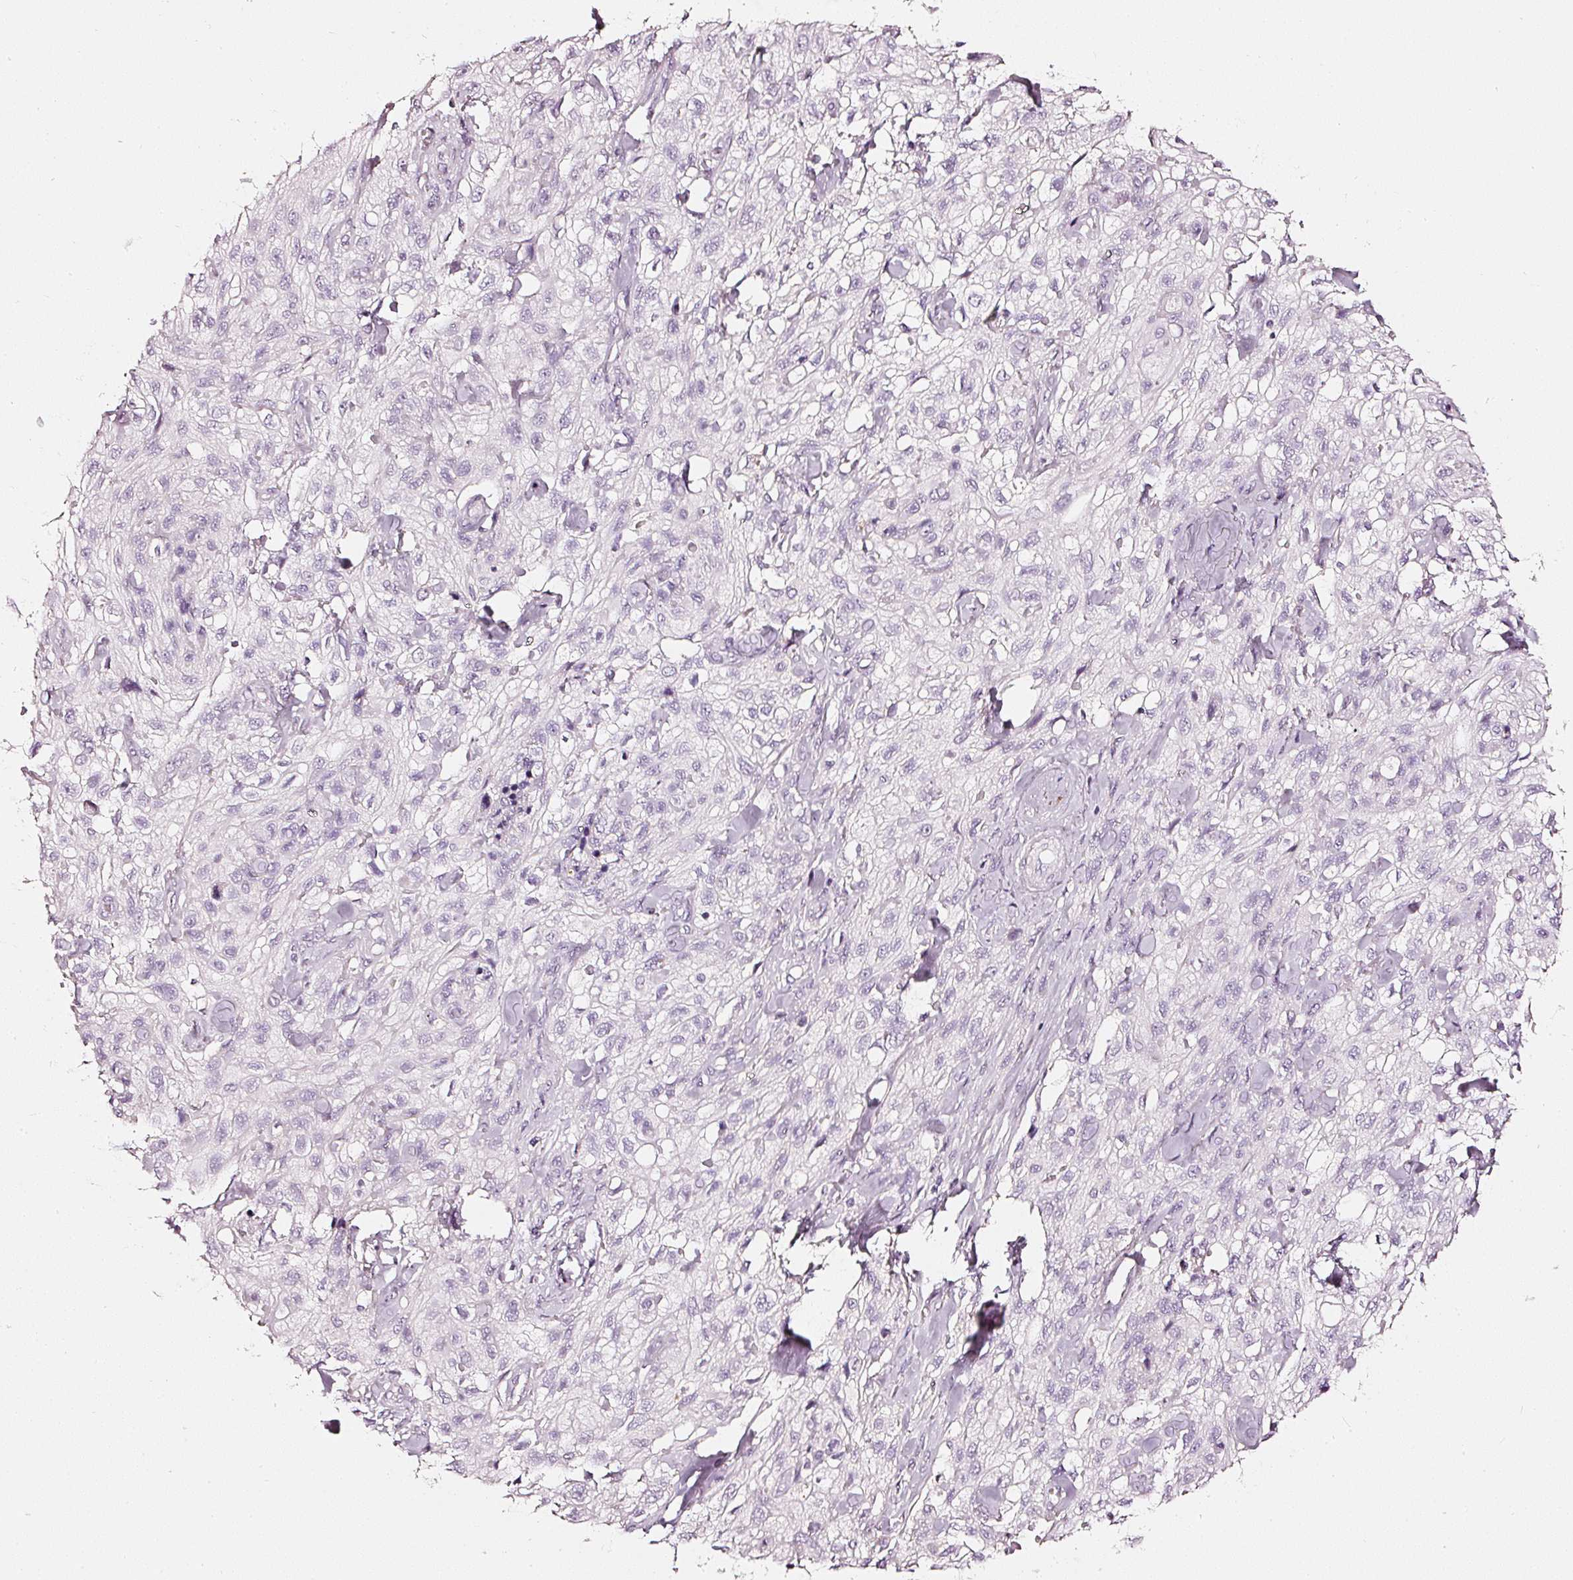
{"staining": {"intensity": "negative", "quantity": "none", "location": "none"}, "tissue": "skin cancer", "cell_type": "Tumor cells", "image_type": "cancer", "snomed": [{"axis": "morphology", "description": "Squamous cell carcinoma, NOS"}, {"axis": "topography", "description": "Skin"}, {"axis": "topography", "description": "Vulva"}], "caption": "Skin cancer (squamous cell carcinoma) was stained to show a protein in brown. There is no significant staining in tumor cells.", "gene": "CNP", "patient": {"sex": "female", "age": 86}}